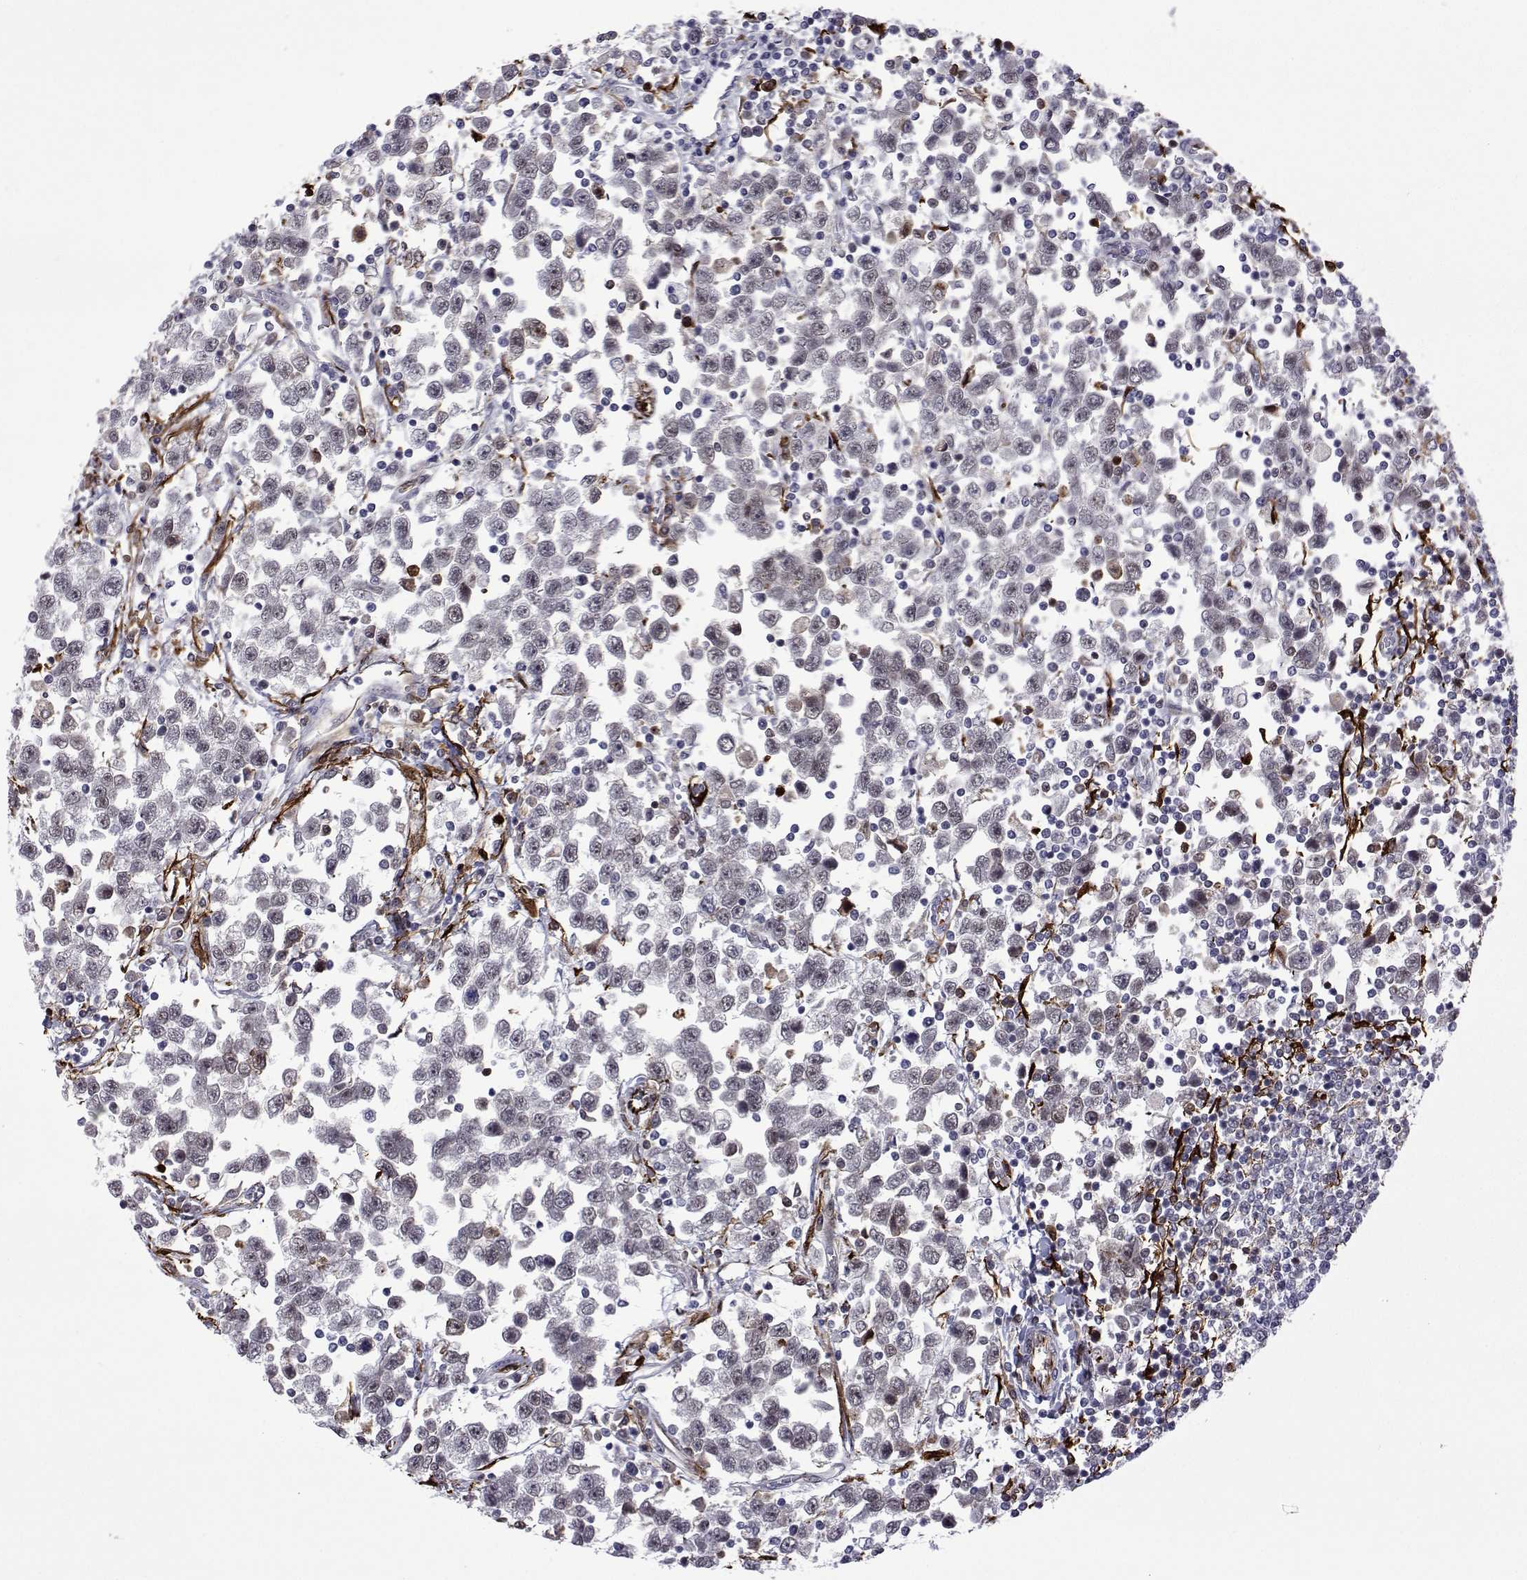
{"staining": {"intensity": "negative", "quantity": "none", "location": "none"}, "tissue": "testis cancer", "cell_type": "Tumor cells", "image_type": "cancer", "snomed": [{"axis": "morphology", "description": "Seminoma, NOS"}, {"axis": "topography", "description": "Testis"}], "caption": "A micrograph of human testis cancer (seminoma) is negative for staining in tumor cells.", "gene": "EFCAB3", "patient": {"sex": "male", "age": 34}}